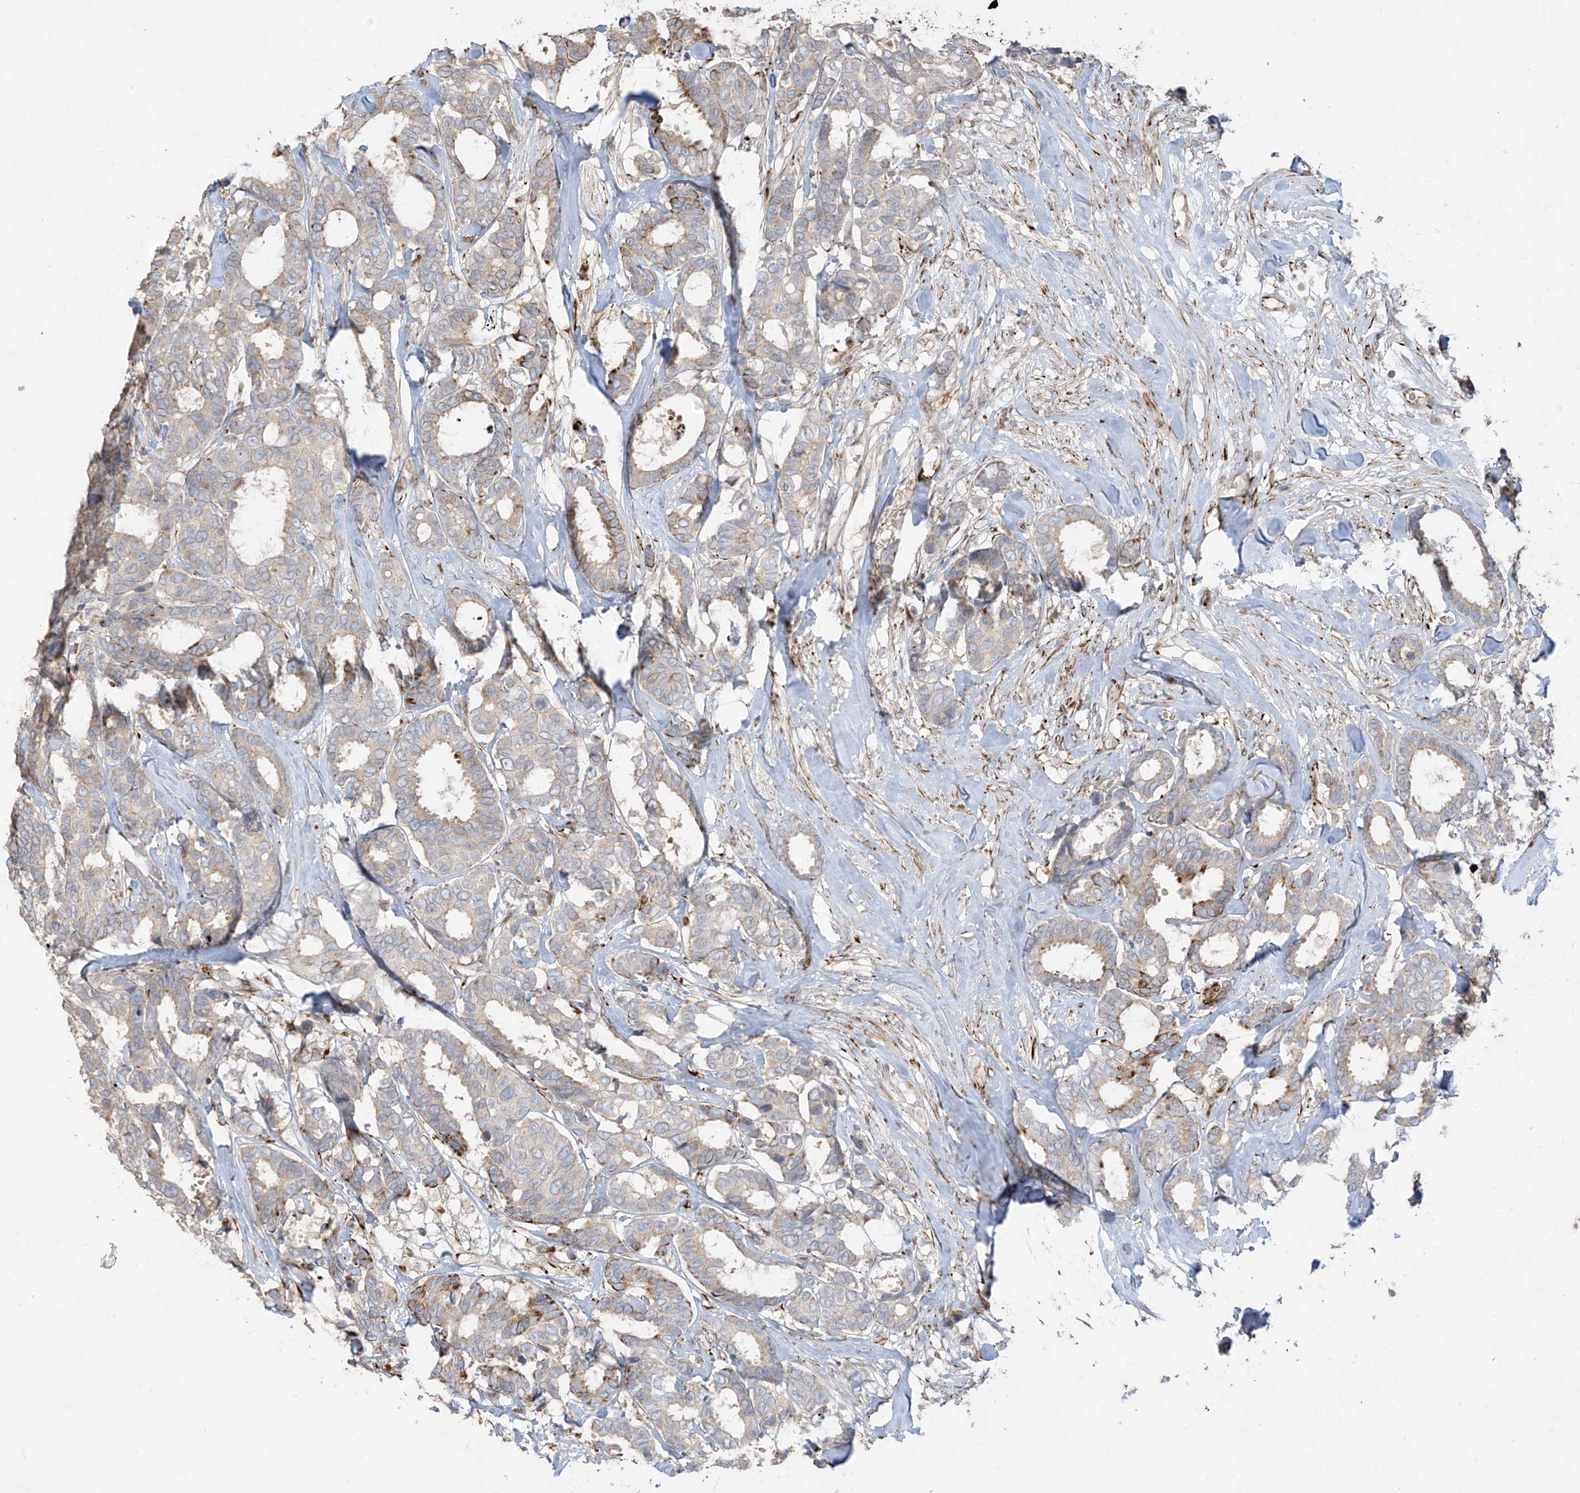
{"staining": {"intensity": "moderate", "quantity": "<25%", "location": "cytoplasmic/membranous"}, "tissue": "breast cancer", "cell_type": "Tumor cells", "image_type": "cancer", "snomed": [{"axis": "morphology", "description": "Duct carcinoma"}, {"axis": "topography", "description": "Breast"}], "caption": "This is a histology image of immunohistochemistry staining of breast invasive ductal carcinoma, which shows moderate staining in the cytoplasmic/membranous of tumor cells.", "gene": "DCDC2", "patient": {"sex": "female", "age": 87}}